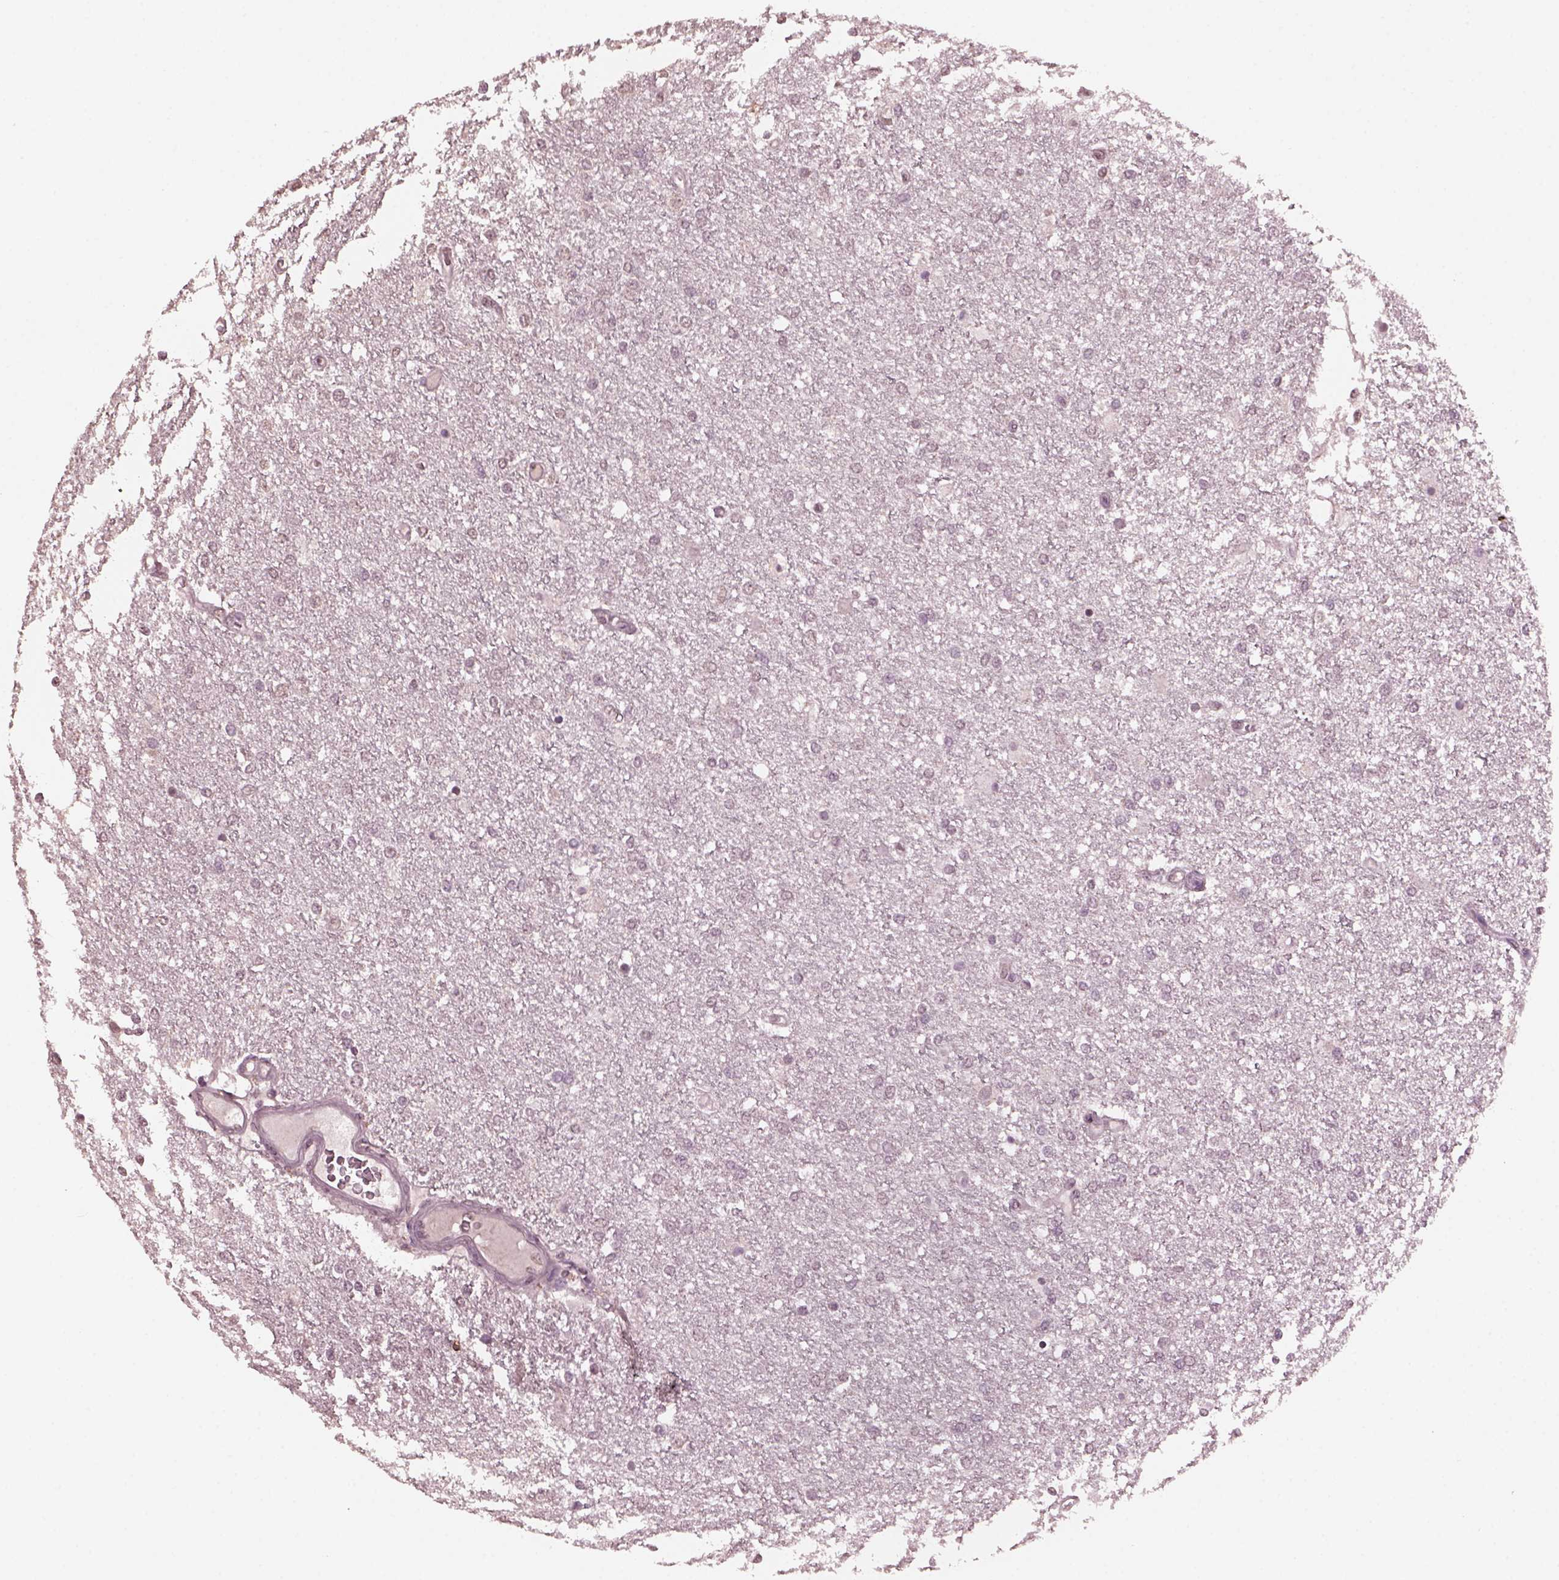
{"staining": {"intensity": "negative", "quantity": "none", "location": "none"}, "tissue": "glioma", "cell_type": "Tumor cells", "image_type": "cancer", "snomed": [{"axis": "morphology", "description": "Glioma, malignant, High grade"}, {"axis": "topography", "description": "Brain"}], "caption": "Immunohistochemistry histopathology image of neoplastic tissue: malignant glioma (high-grade) stained with DAB (3,3'-diaminobenzidine) displays no significant protein staining in tumor cells.", "gene": "IL18RAP", "patient": {"sex": "female", "age": 61}}